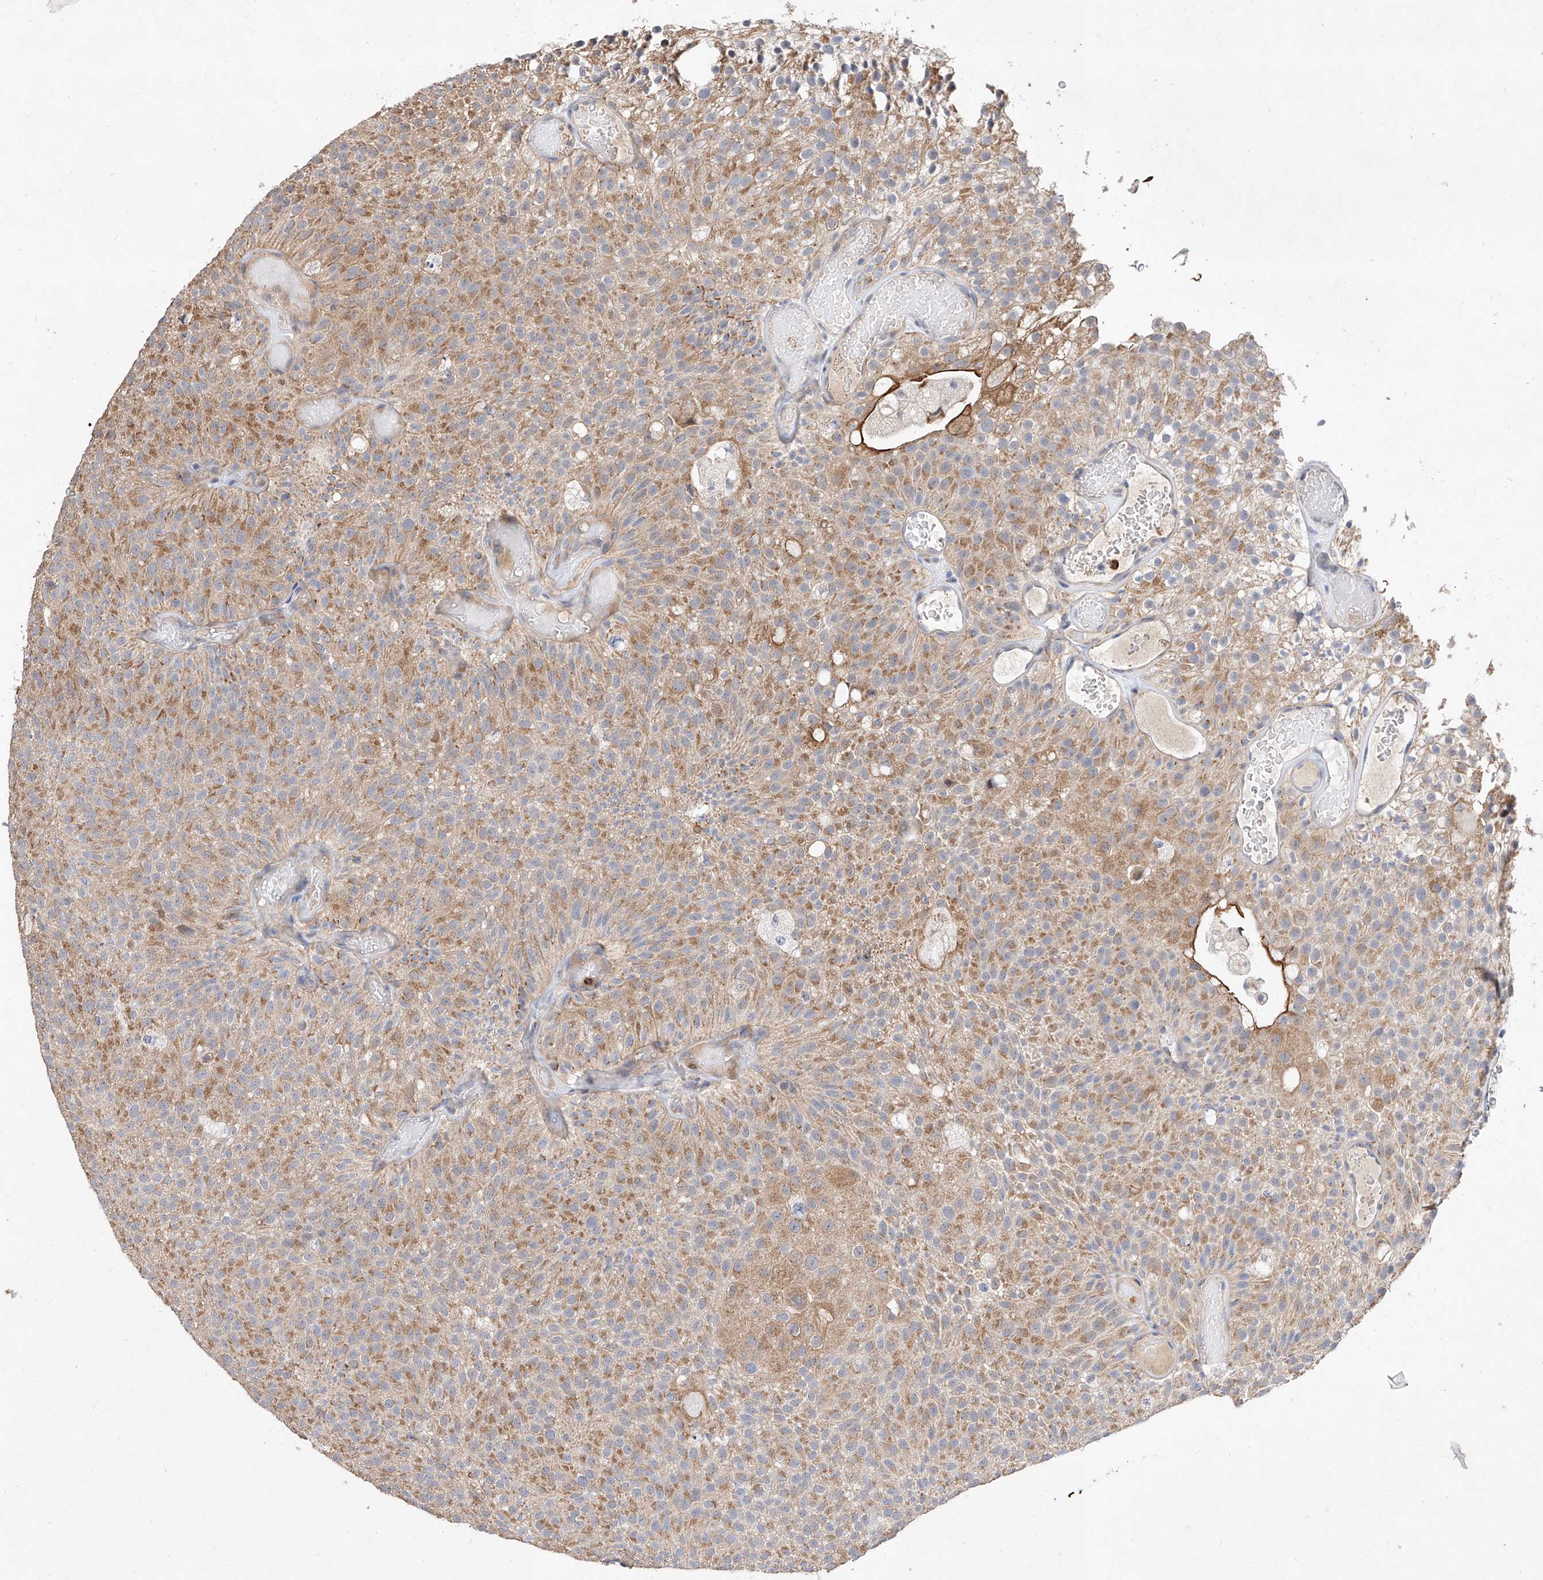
{"staining": {"intensity": "moderate", "quantity": ">75%", "location": "cytoplasmic/membranous"}, "tissue": "urothelial cancer", "cell_type": "Tumor cells", "image_type": "cancer", "snomed": [{"axis": "morphology", "description": "Urothelial carcinoma, Low grade"}, {"axis": "topography", "description": "Urinary bladder"}], "caption": "Moderate cytoplasmic/membranous positivity for a protein is seen in approximately >75% of tumor cells of urothelial cancer using immunohistochemistry (IHC).", "gene": "MFSD4B", "patient": {"sex": "male", "age": 78}}